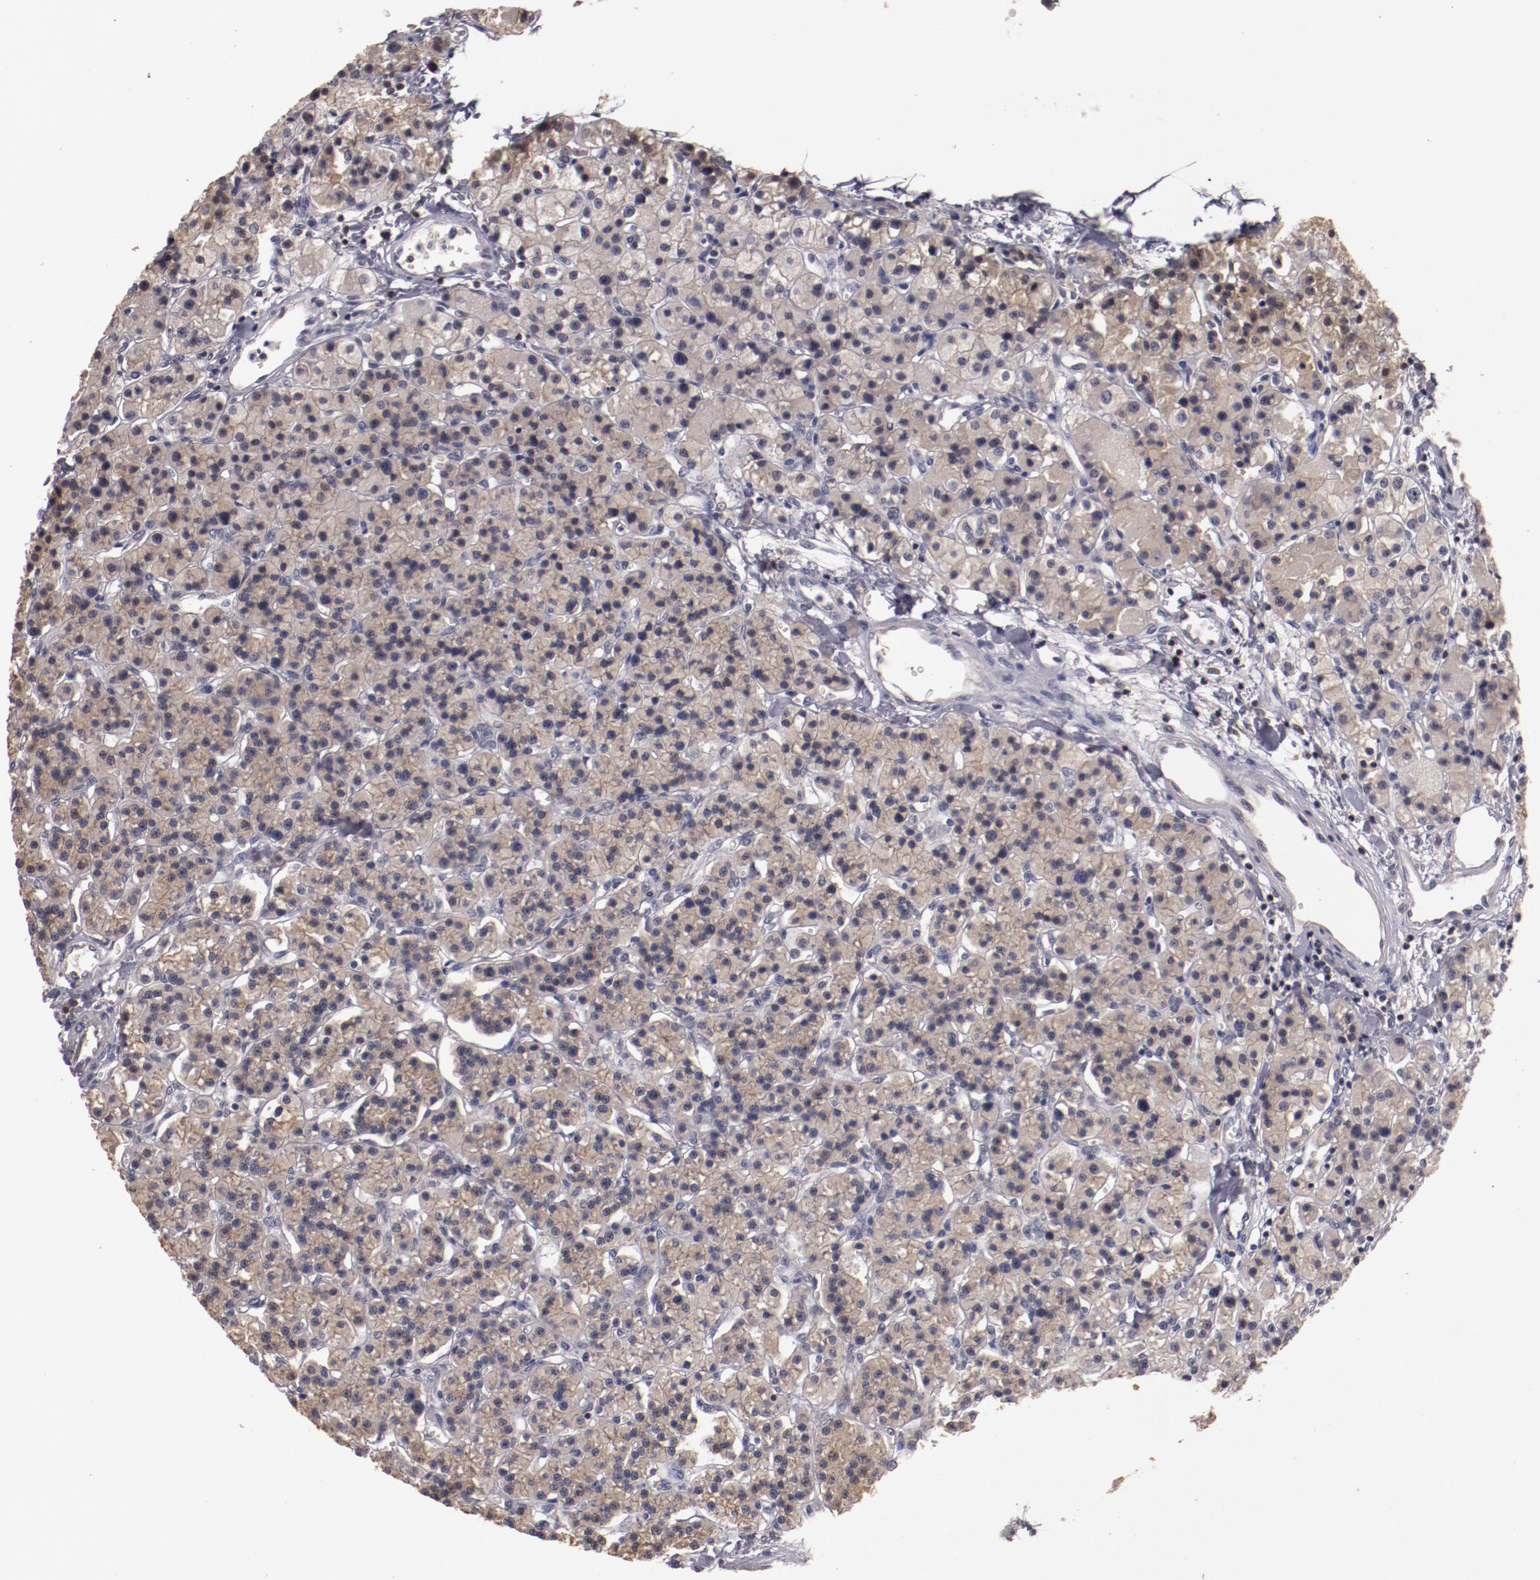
{"staining": {"intensity": "moderate", "quantity": ">75%", "location": "cytoplasmic/membranous"}, "tissue": "parathyroid gland", "cell_type": "Glandular cells", "image_type": "normal", "snomed": [{"axis": "morphology", "description": "Normal tissue, NOS"}, {"axis": "topography", "description": "Parathyroid gland"}], "caption": "High-magnification brightfield microscopy of benign parathyroid gland stained with DAB (3,3'-diaminobenzidine) (brown) and counterstained with hematoxylin (blue). glandular cells exhibit moderate cytoplasmic/membranous expression is appreciated in approximately>75% of cells. (DAB IHC, brown staining for protein, blue staining for nuclei).", "gene": "MBL2", "patient": {"sex": "female", "age": 58}}